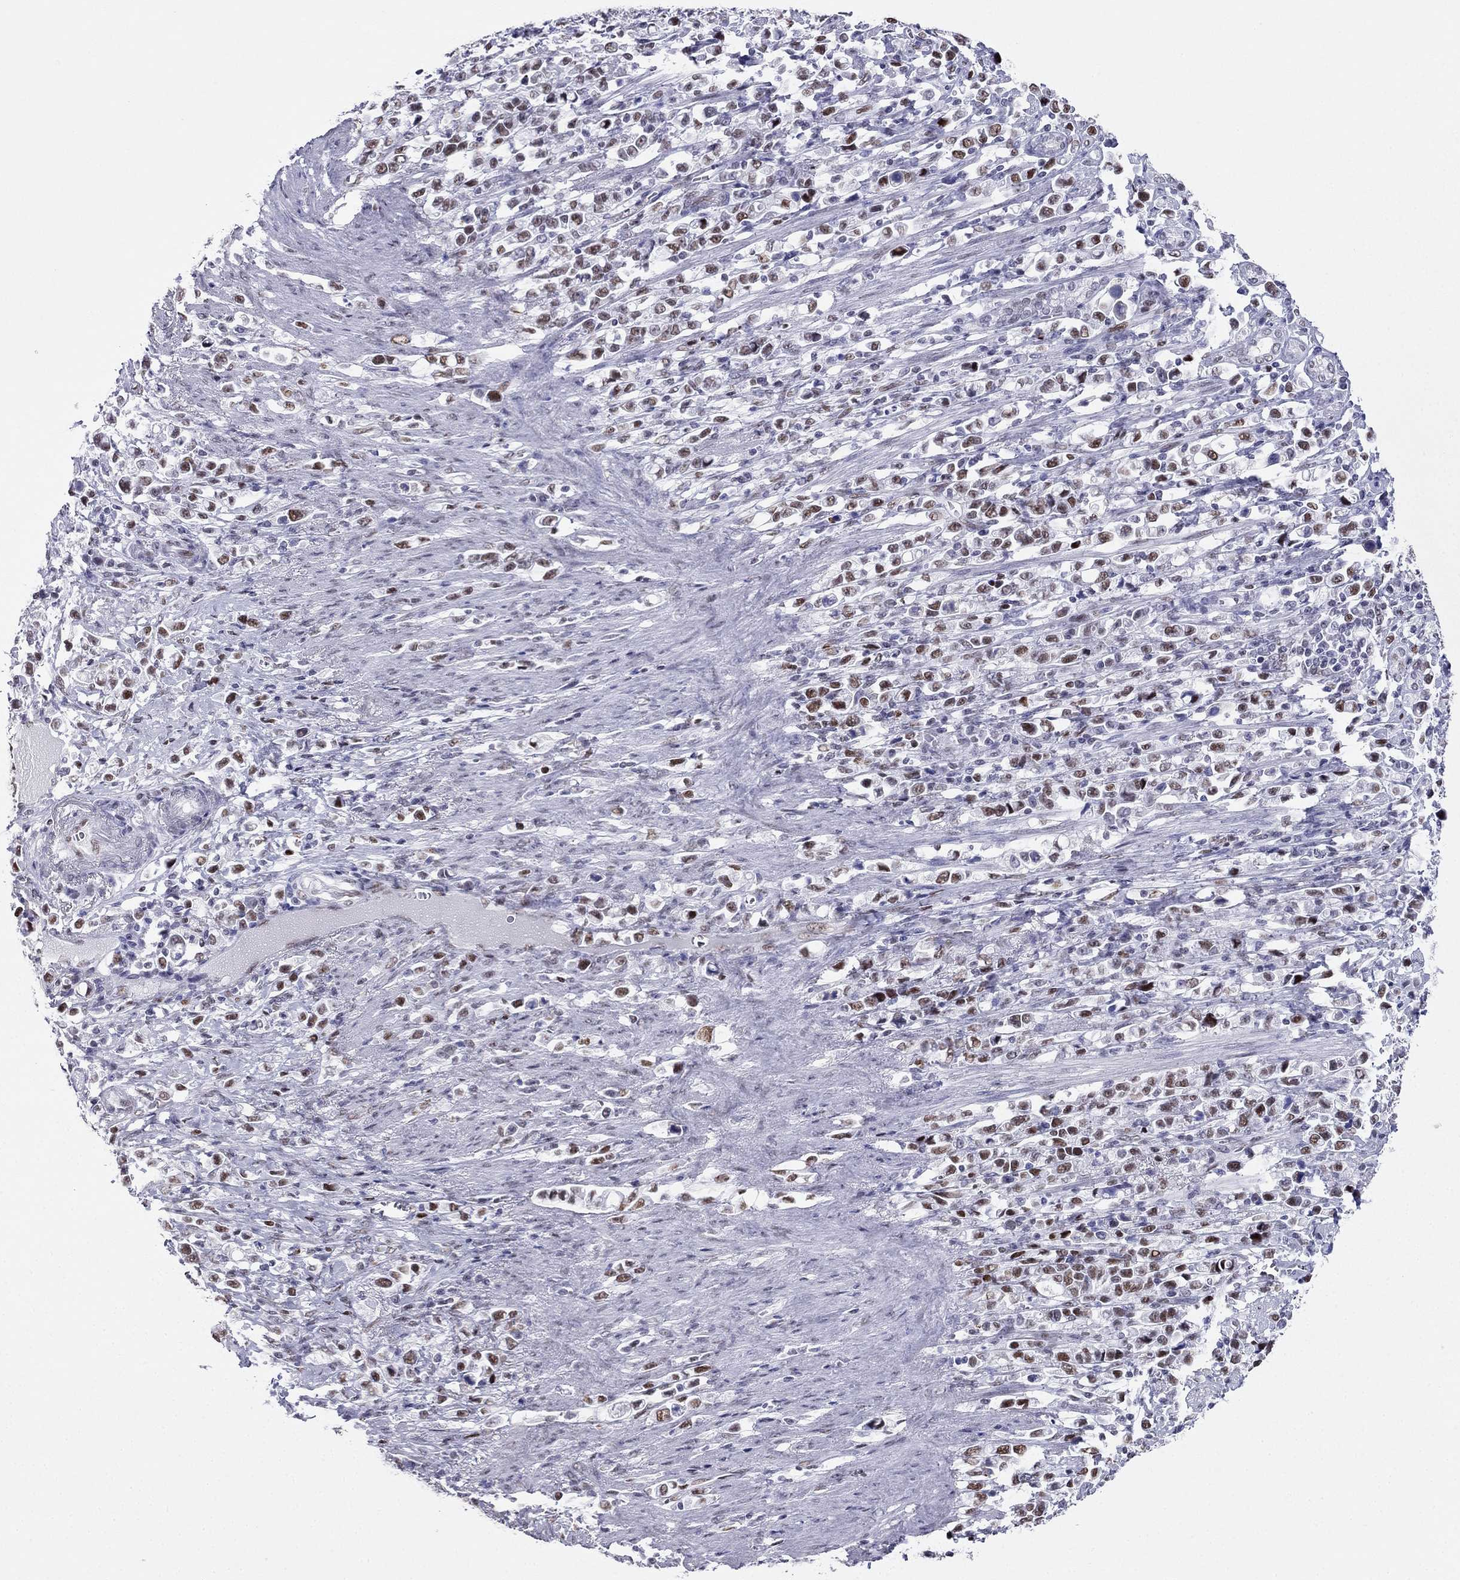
{"staining": {"intensity": "strong", "quantity": "25%-75%", "location": "nuclear"}, "tissue": "stomach cancer", "cell_type": "Tumor cells", "image_type": "cancer", "snomed": [{"axis": "morphology", "description": "Adenocarcinoma, NOS"}, {"axis": "topography", "description": "Stomach"}], "caption": "DAB (3,3'-diaminobenzidine) immunohistochemical staining of stomach adenocarcinoma exhibits strong nuclear protein expression in approximately 25%-75% of tumor cells.", "gene": "PPM1G", "patient": {"sex": "male", "age": 63}}